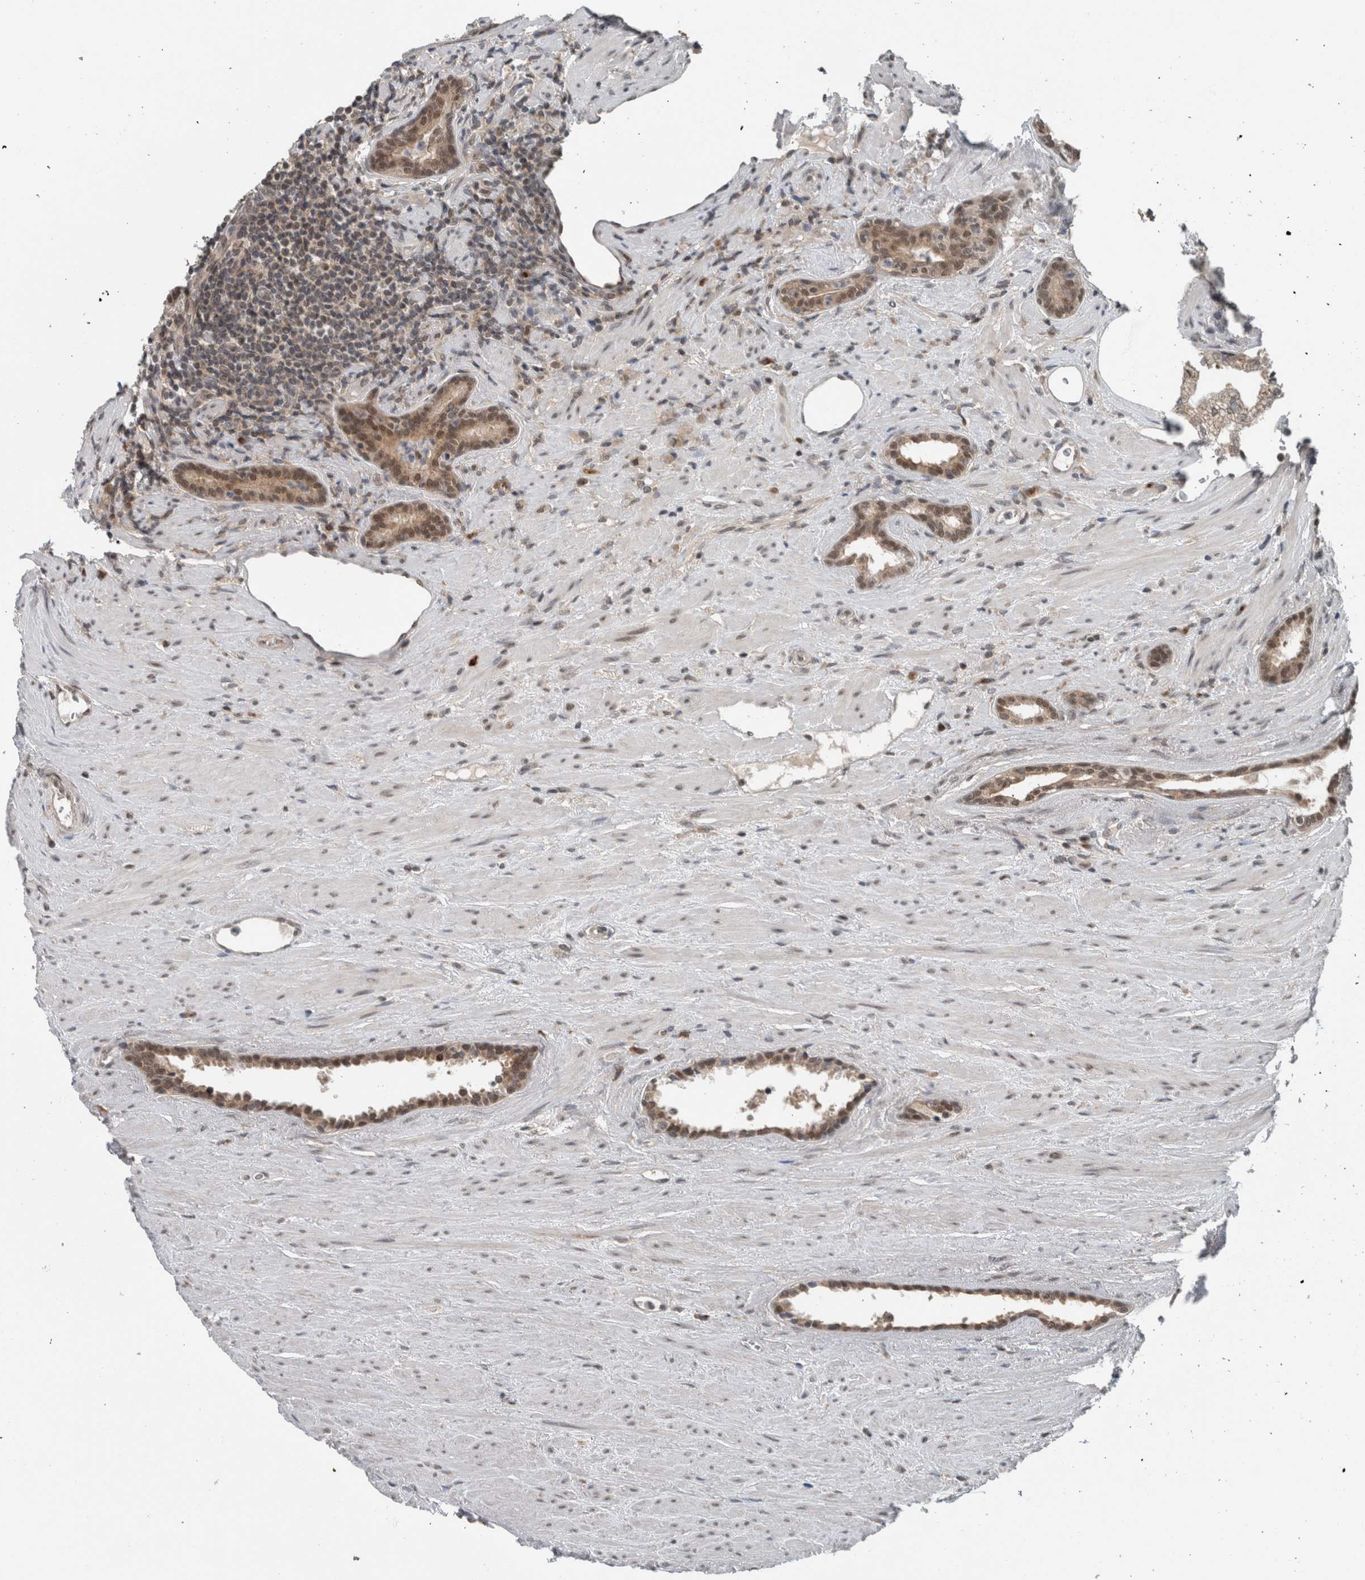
{"staining": {"intensity": "moderate", "quantity": ">75%", "location": "cytoplasmic/membranous,nuclear"}, "tissue": "prostate cancer", "cell_type": "Tumor cells", "image_type": "cancer", "snomed": [{"axis": "morphology", "description": "Adenocarcinoma, High grade"}, {"axis": "topography", "description": "Prostate"}], "caption": "High-grade adenocarcinoma (prostate) was stained to show a protein in brown. There is medium levels of moderate cytoplasmic/membranous and nuclear staining in about >75% of tumor cells.", "gene": "SPAG7", "patient": {"sex": "male", "age": 71}}